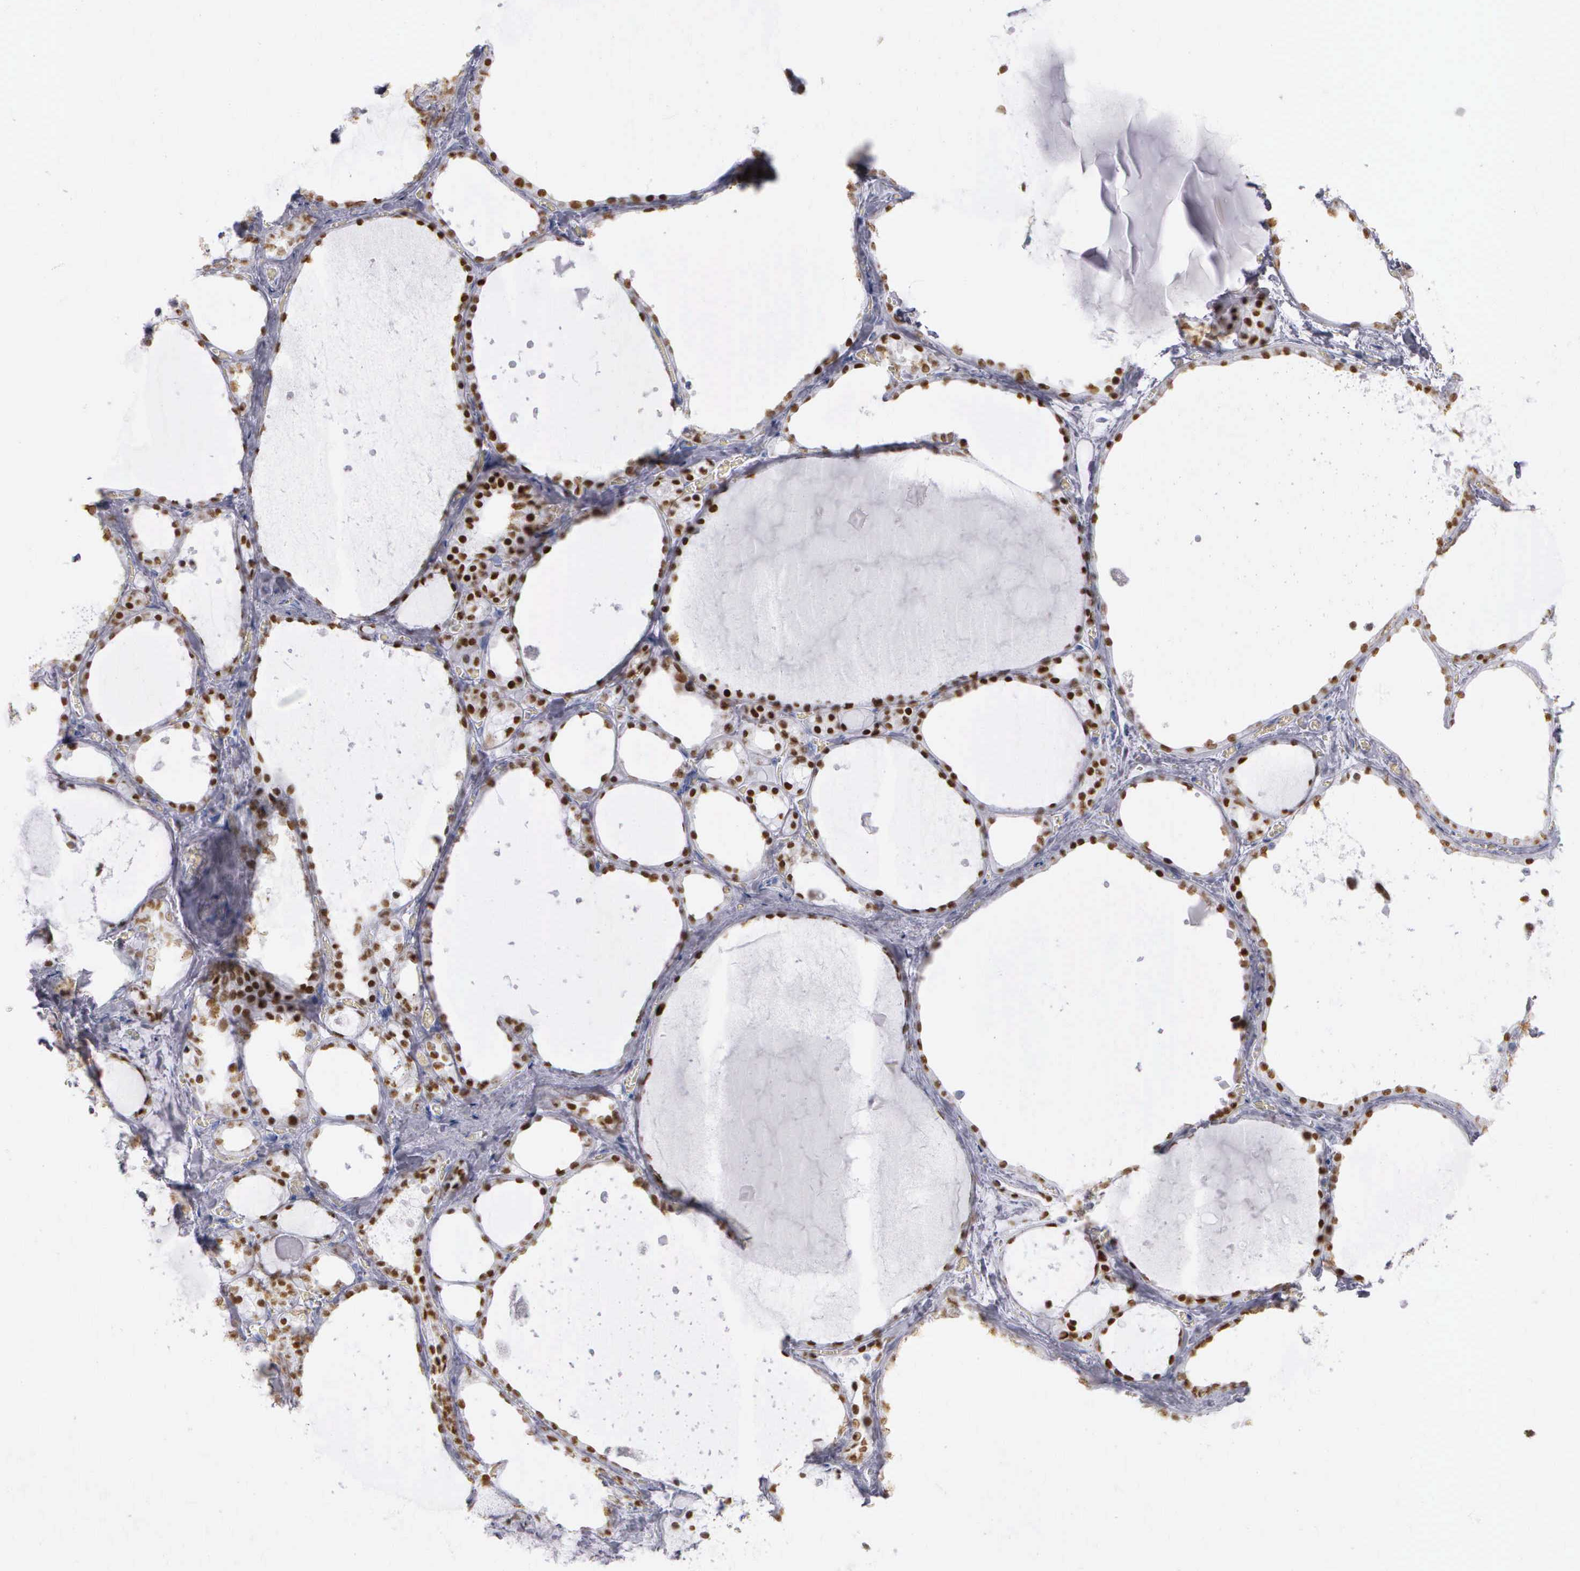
{"staining": {"intensity": "strong", "quantity": ">75%", "location": "nuclear"}, "tissue": "thyroid gland", "cell_type": "Glandular cells", "image_type": "normal", "snomed": [{"axis": "morphology", "description": "Normal tissue, NOS"}, {"axis": "topography", "description": "Thyroid gland"}], "caption": "A brown stain shows strong nuclear staining of a protein in glandular cells of benign thyroid gland. (brown staining indicates protein expression, while blue staining denotes nuclei).", "gene": "NKX2", "patient": {"sex": "male", "age": 76}}